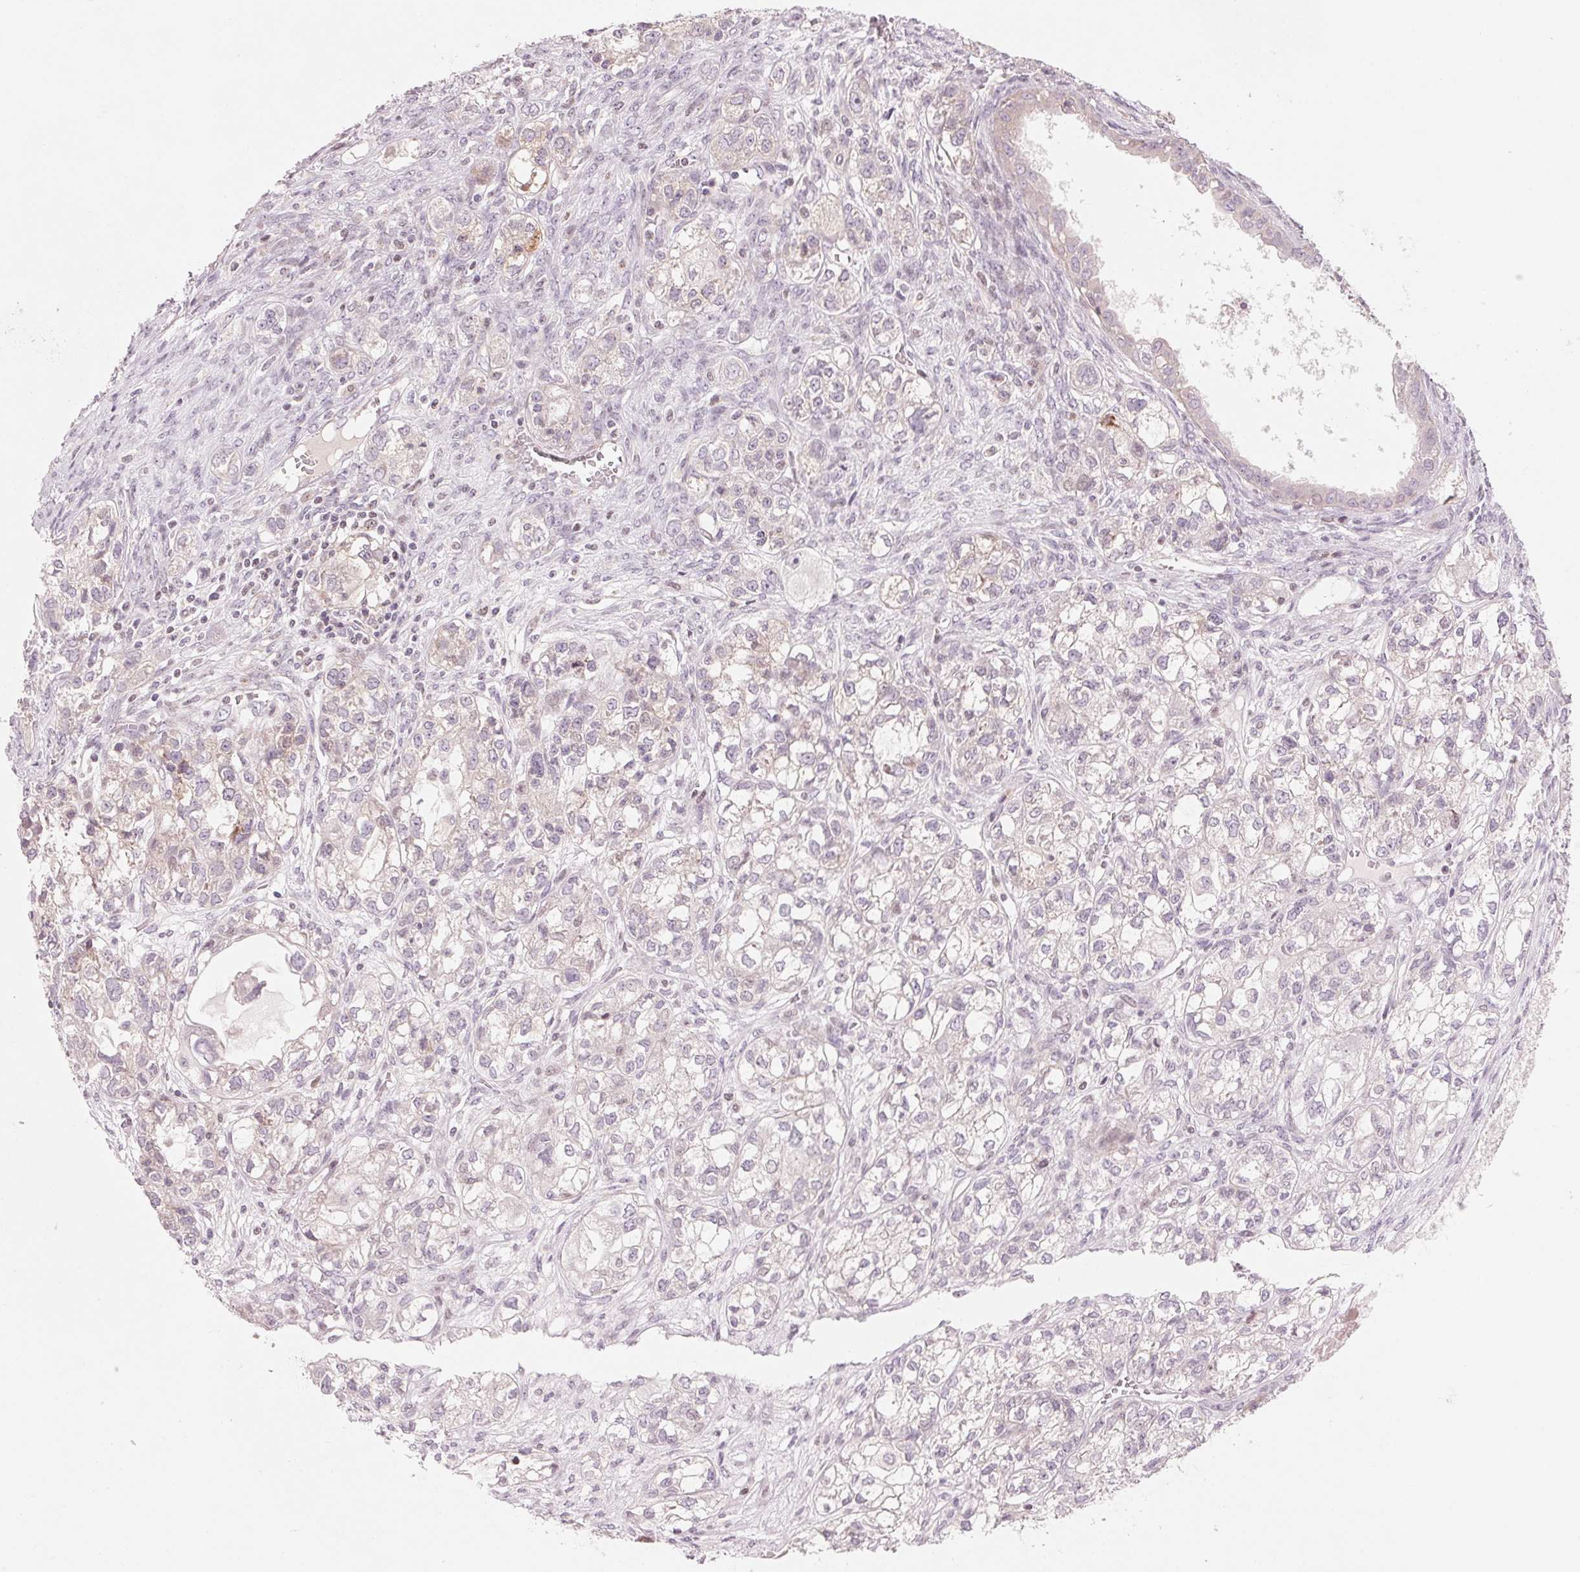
{"staining": {"intensity": "negative", "quantity": "none", "location": "none"}, "tissue": "ovarian cancer", "cell_type": "Tumor cells", "image_type": "cancer", "snomed": [{"axis": "morphology", "description": "Carcinoma, endometroid"}, {"axis": "topography", "description": "Ovary"}], "caption": "A photomicrograph of ovarian endometroid carcinoma stained for a protein exhibits no brown staining in tumor cells.", "gene": "SLC17A4", "patient": {"sex": "female", "age": 64}}